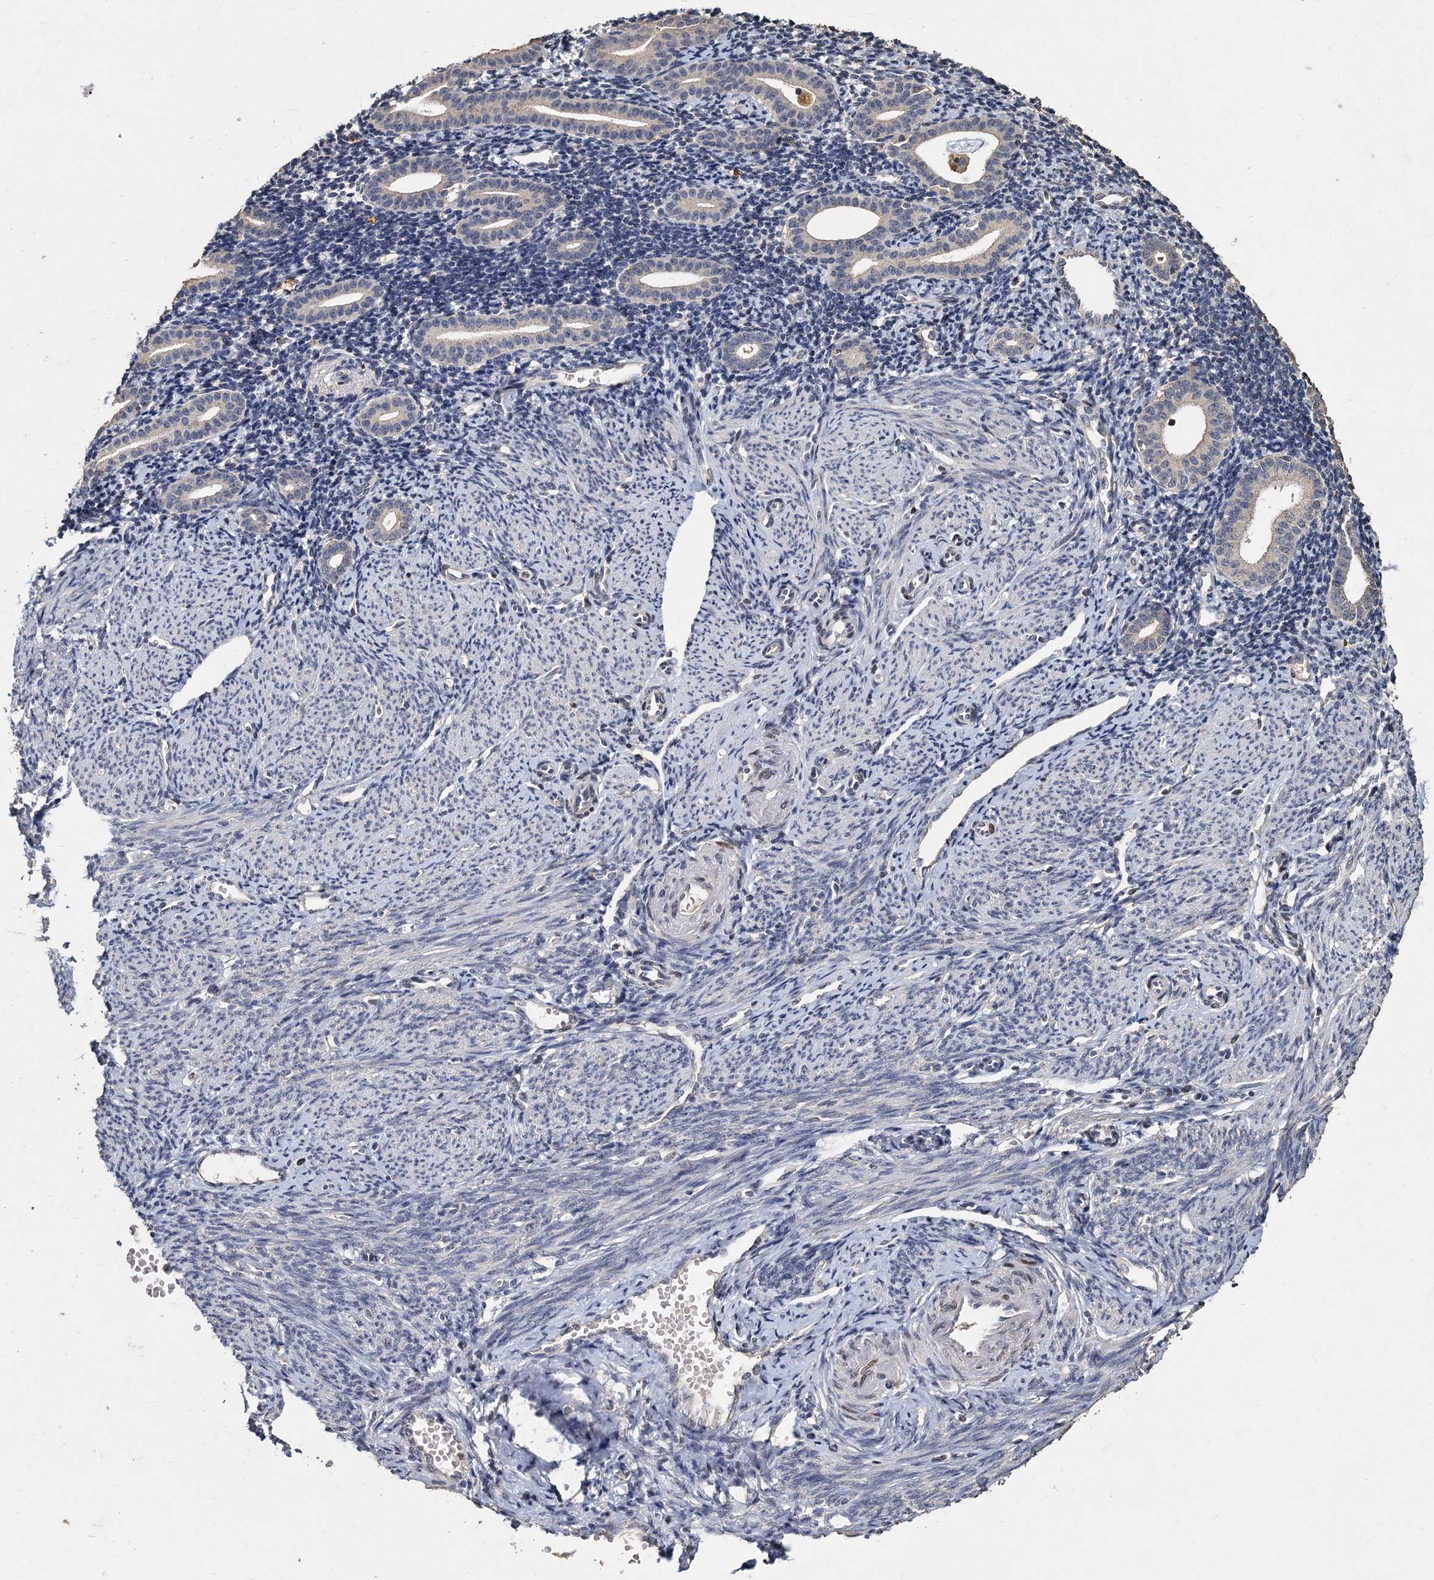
{"staining": {"intensity": "negative", "quantity": "none", "location": "none"}, "tissue": "endometrium", "cell_type": "Cells in endometrial stroma", "image_type": "normal", "snomed": [{"axis": "morphology", "description": "Normal tissue, NOS"}, {"axis": "topography", "description": "Endometrium"}], "caption": "DAB (3,3'-diaminobenzidine) immunohistochemical staining of benign human endometrium shows no significant positivity in cells in endometrial stroma. (Stains: DAB IHC with hematoxylin counter stain, Microscopy: brightfield microscopy at high magnification).", "gene": "CCDC61", "patient": {"sex": "female", "age": 56}}